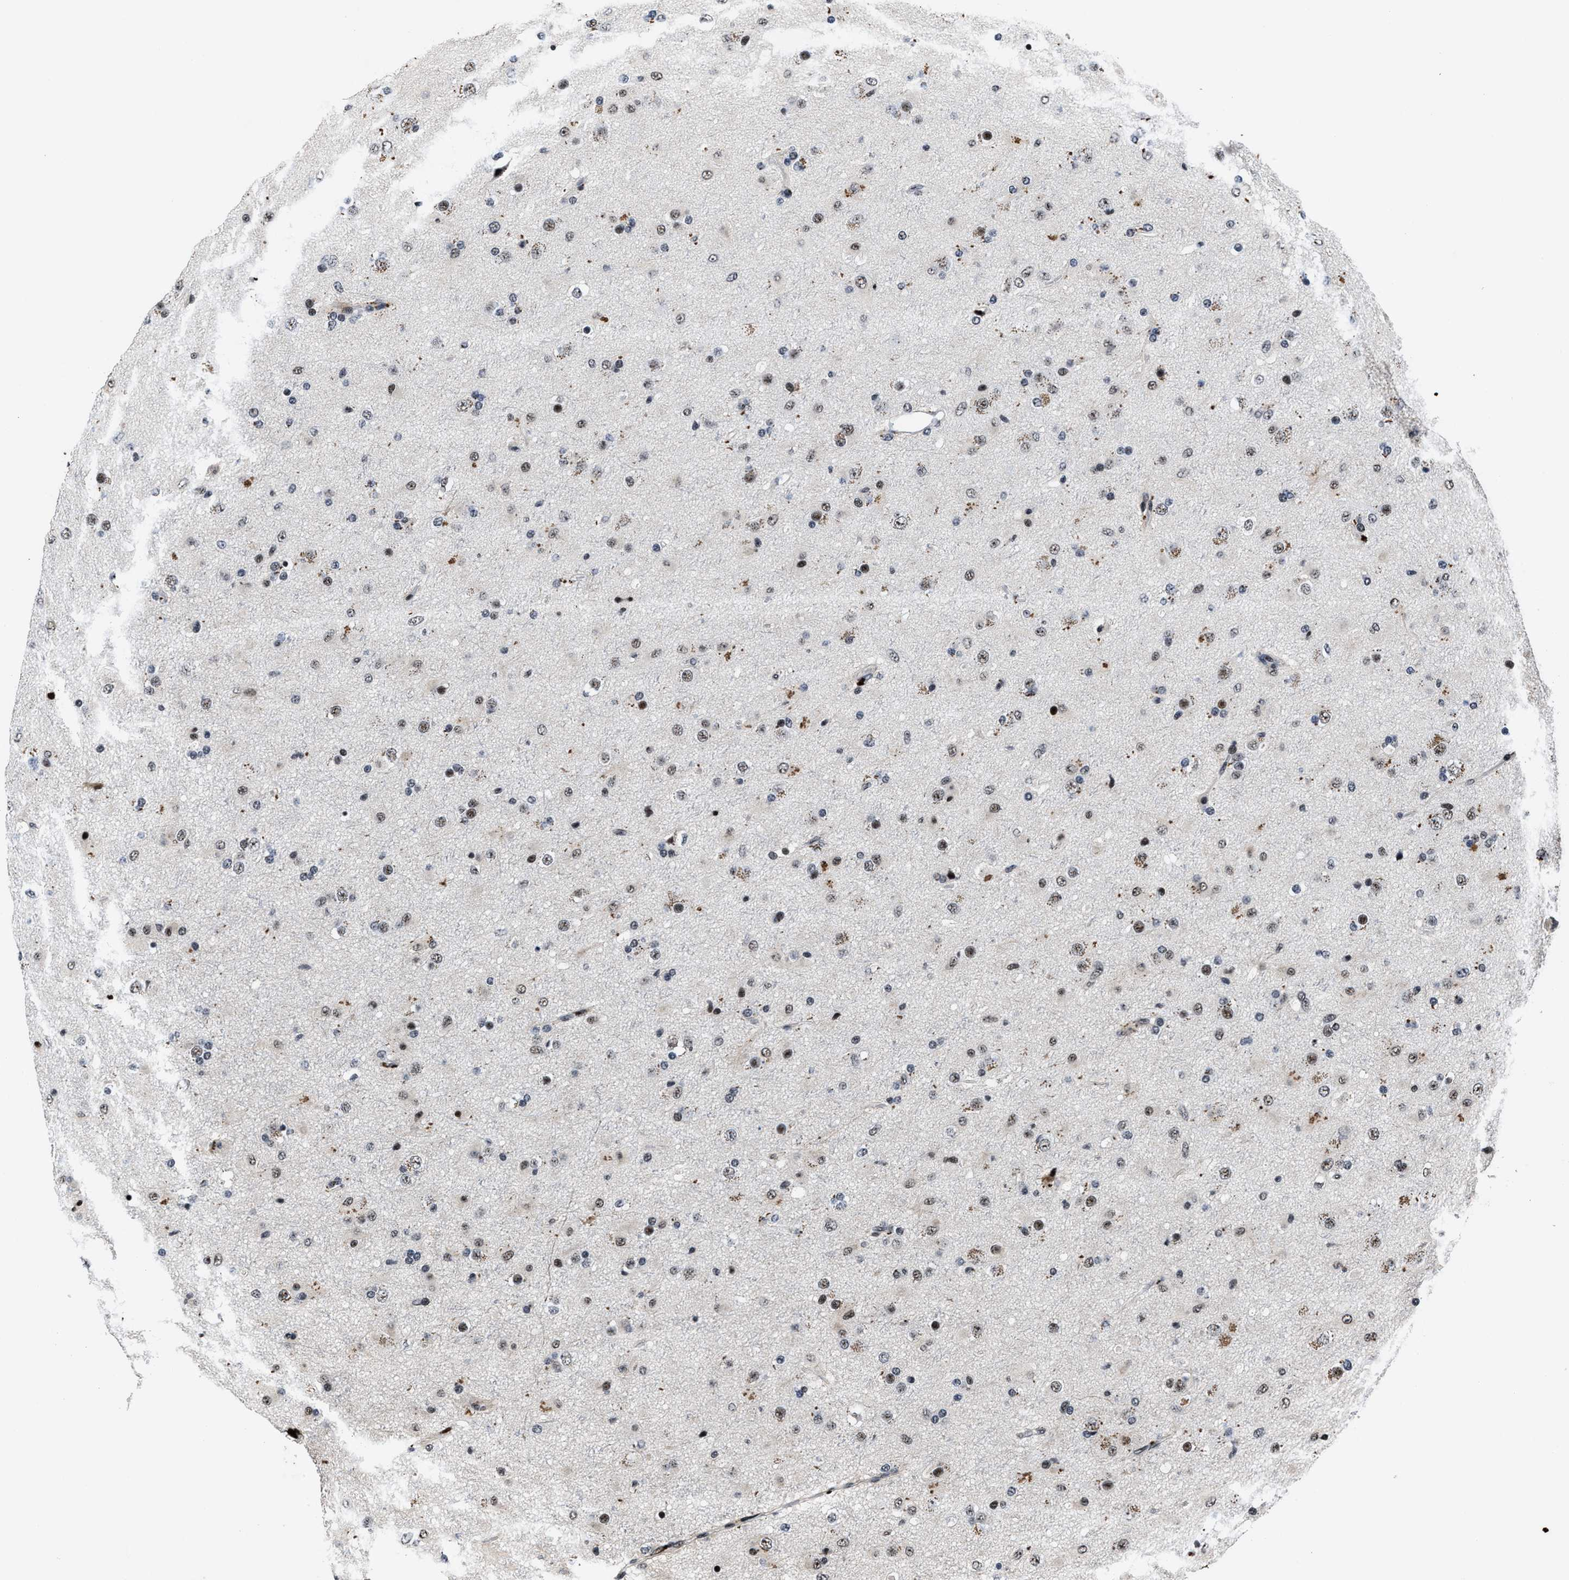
{"staining": {"intensity": "weak", "quantity": "<25%", "location": "nuclear"}, "tissue": "glioma", "cell_type": "Tumor cells", "image_type": "cancer", "snomed": [{"axis": "morphology", "description": "Glioma, malignant, Low grade"}, {"axis": "topography", "description": "Brain"}], "caption": "IHC image of neoplastic tissue: glioma stained with DAB reveals no significant protein positivity in tumor cells.", "gene": "ZNF233", "patient": {"sex": "male", "age": 65}}